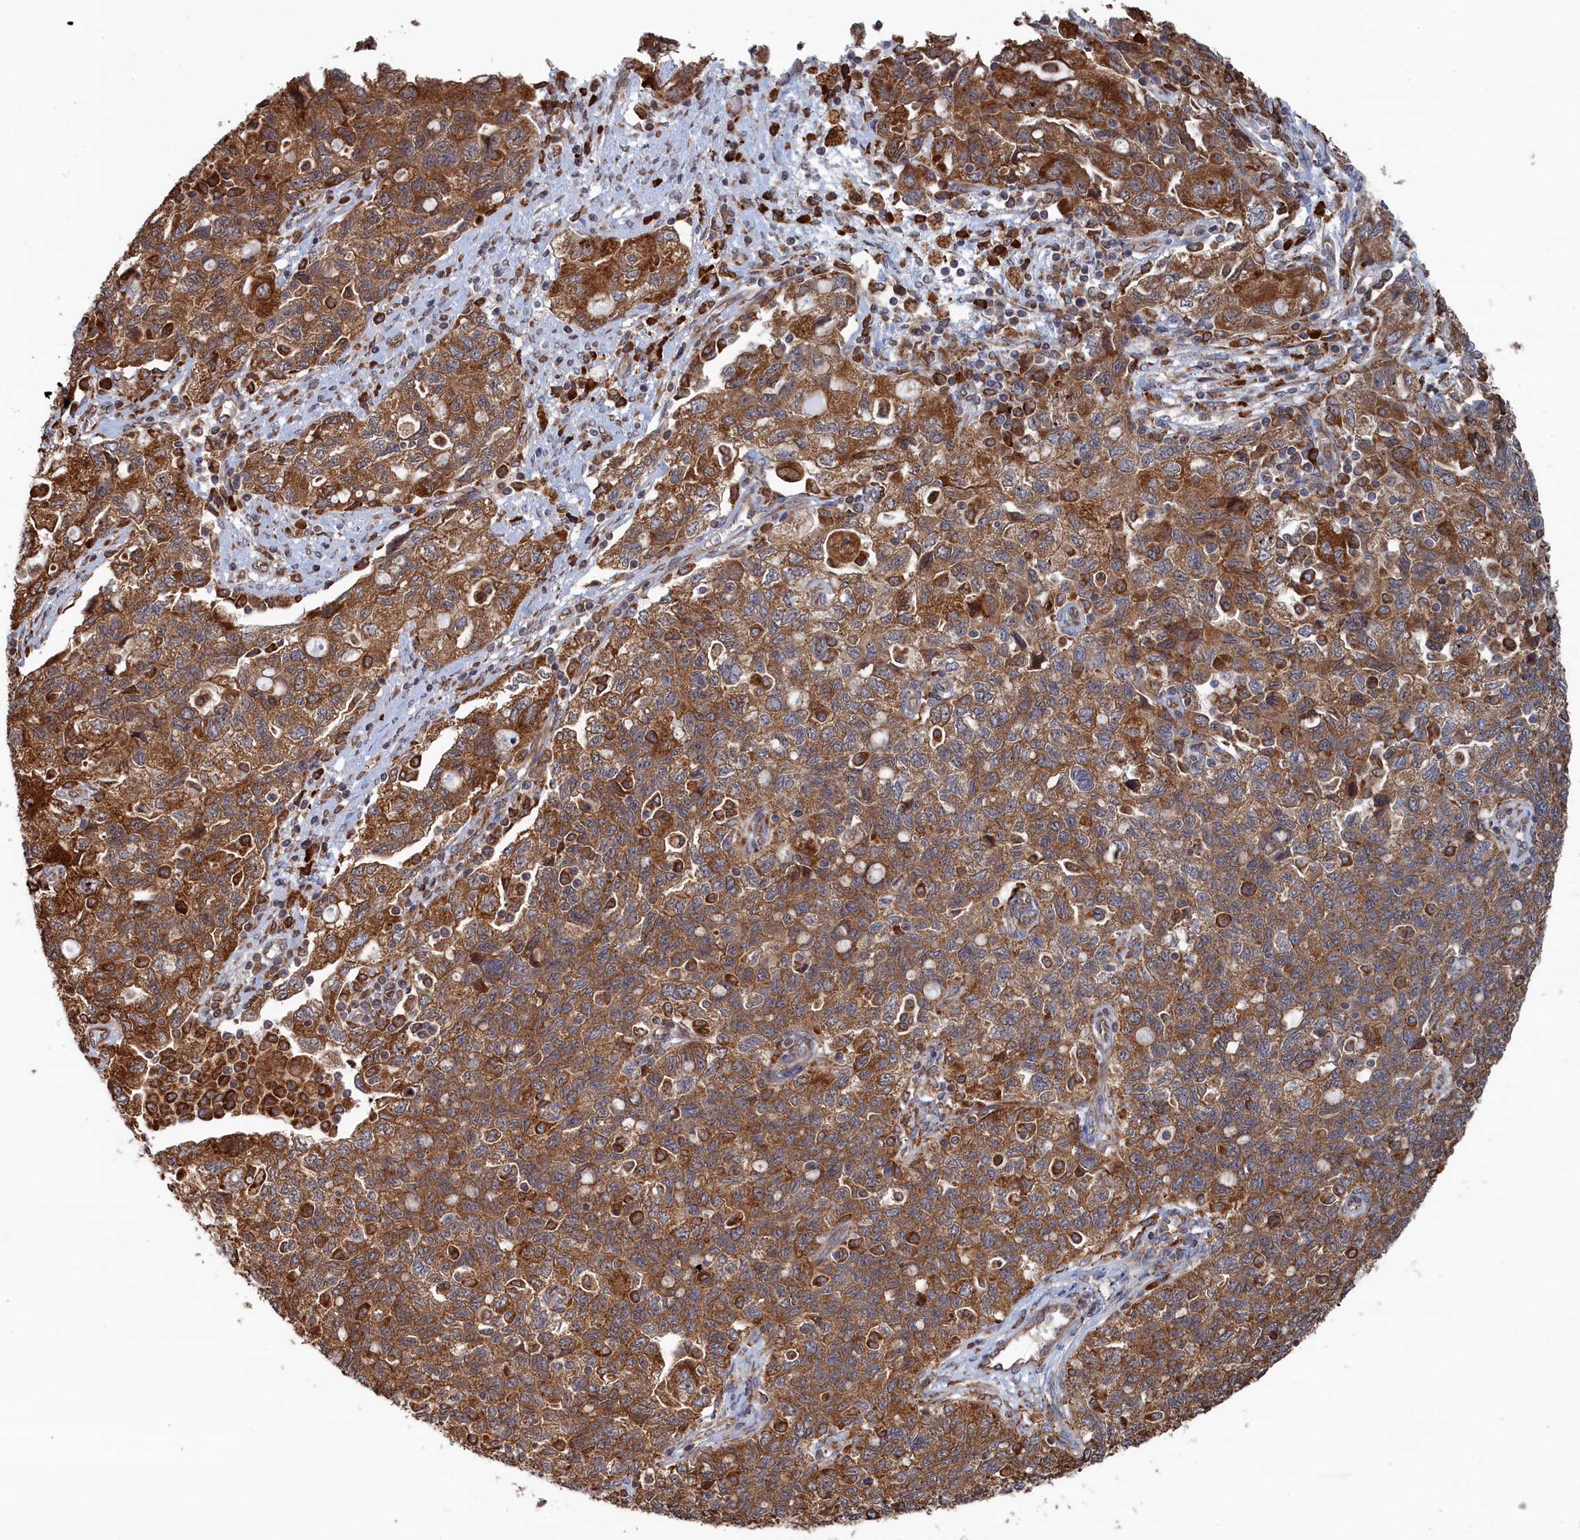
{"staining": {"intensity": "moderate", "quantity": ">75%", "location": "cytoplasmic/membranous"}, "tissue": "ovarian cancer", "cell_type": "Tumor cells", "image_type": "cancer", "snomed": [{"axis": "morphology", "description": "Carcinoma, NOS"}, {"axis": "morphology", "description": "Cystadenocarcinoma, serous, NOS"}, {"axis": "topography", "description": "Ovary"}], "caption": "Ovarian cancer (serous cystadenocarcinoma) stained with DAB (3,3'-diaminobenzidine) immunohistochemistry (IHC) shows medium levels of moderate cytoplasmic/membranous staining in approximately >75% of tumor cells.", "gene": "BPIFB6", "patient": {"sex": "female", "age": 69}}